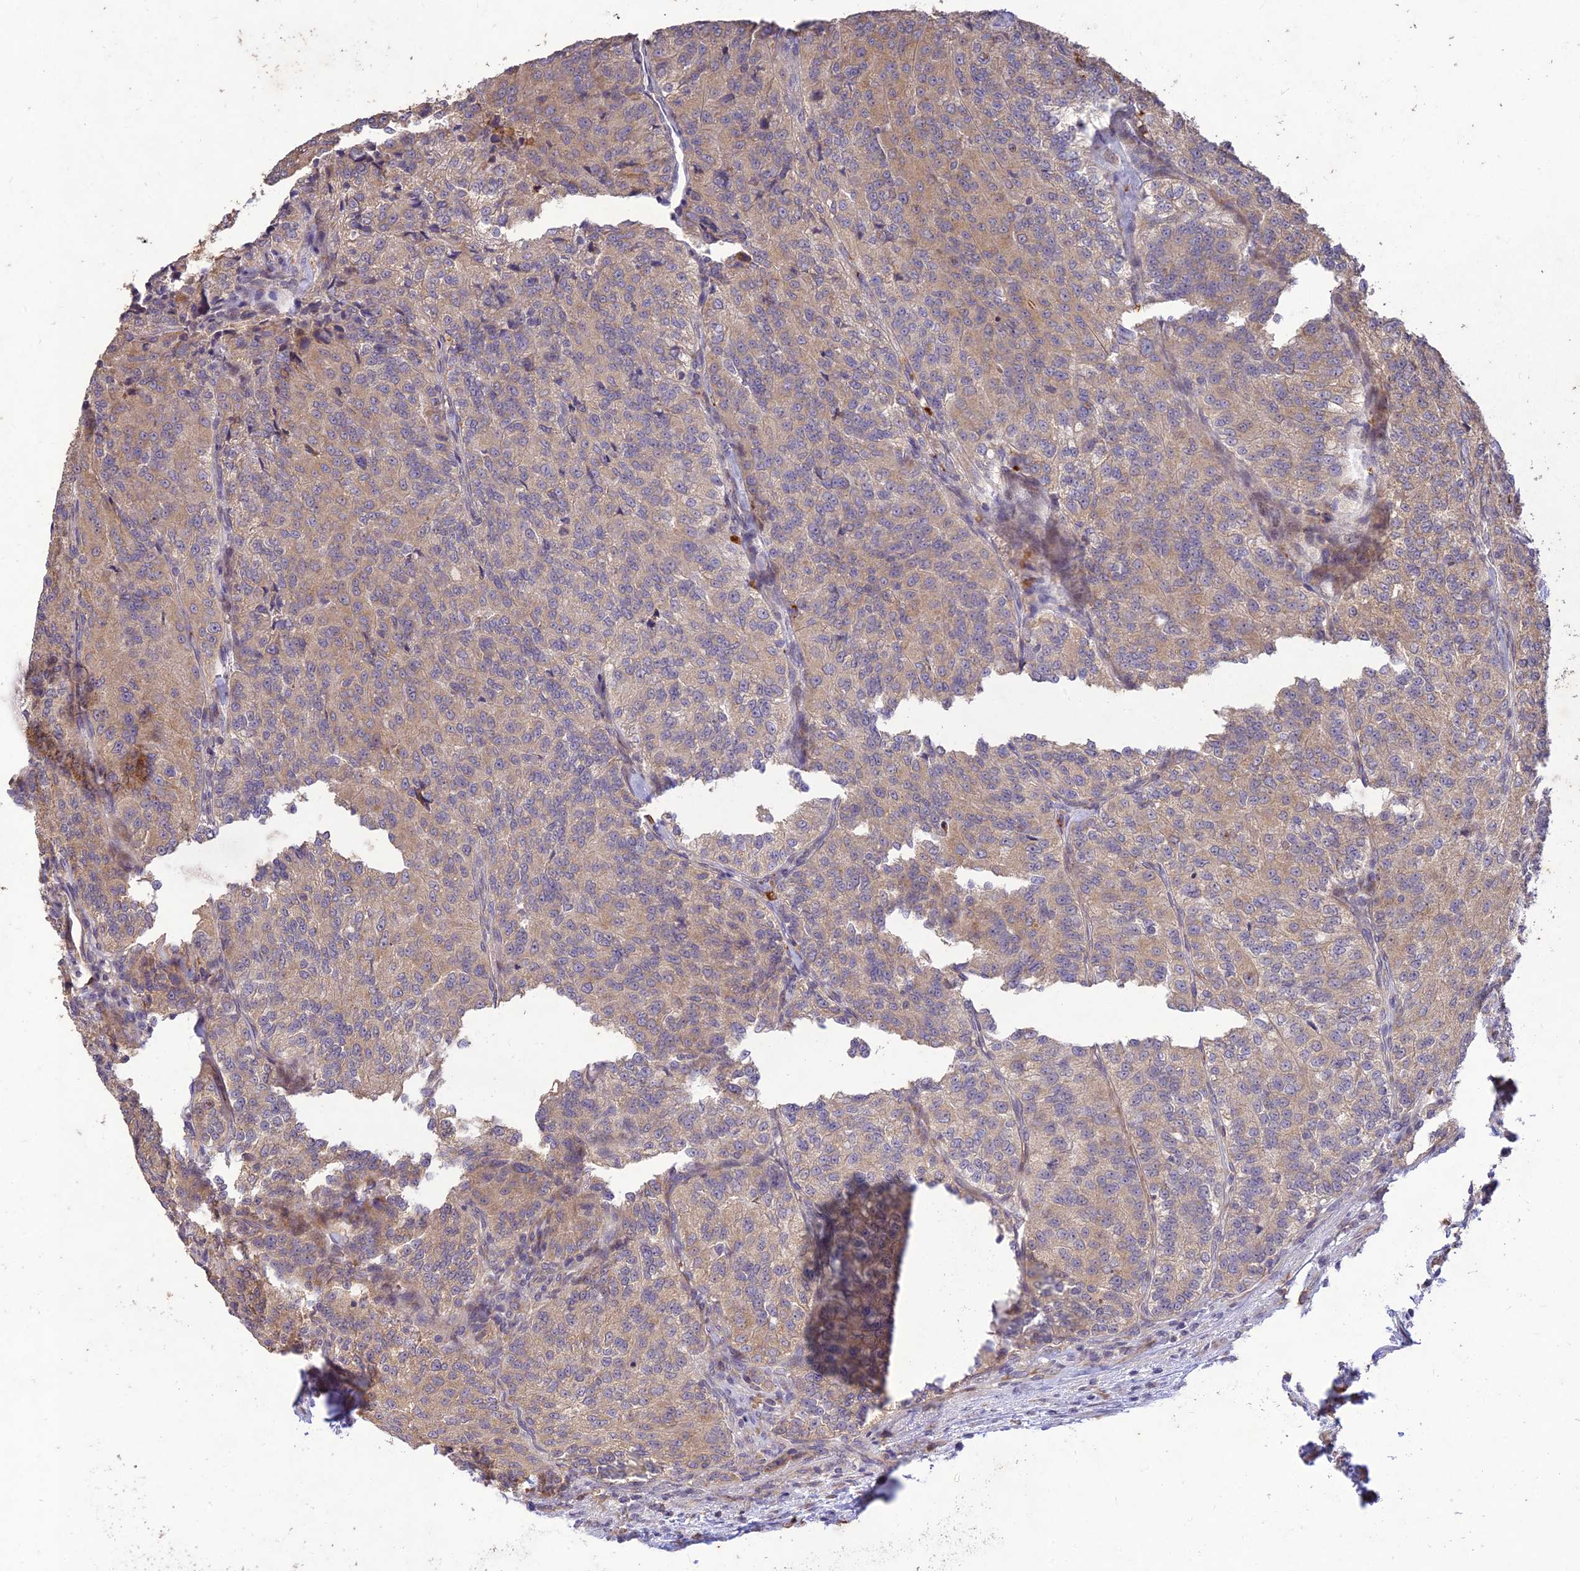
{"staining": {"intensity": "weak", "quantity": ">75%", "location": "cytoplasmic/membranous"}, "tissue": "renal cancer", "cell_type": "Tumor cells", "image_type": "cancer", "snomed": [{"axis": "morphology", "description": "Adenocarcinoma, NOS"}, {"axis": "topography", "description": "Kidney"}], "caption": "Protein analysis of renal cancer (adenocarcinoma) tissue exhibits weak cytoplasmic/membranous expression in approximately >75% of tumor cells.", "gene": "PPP1R11", "patient": {"sex": "female", "age": 63}}